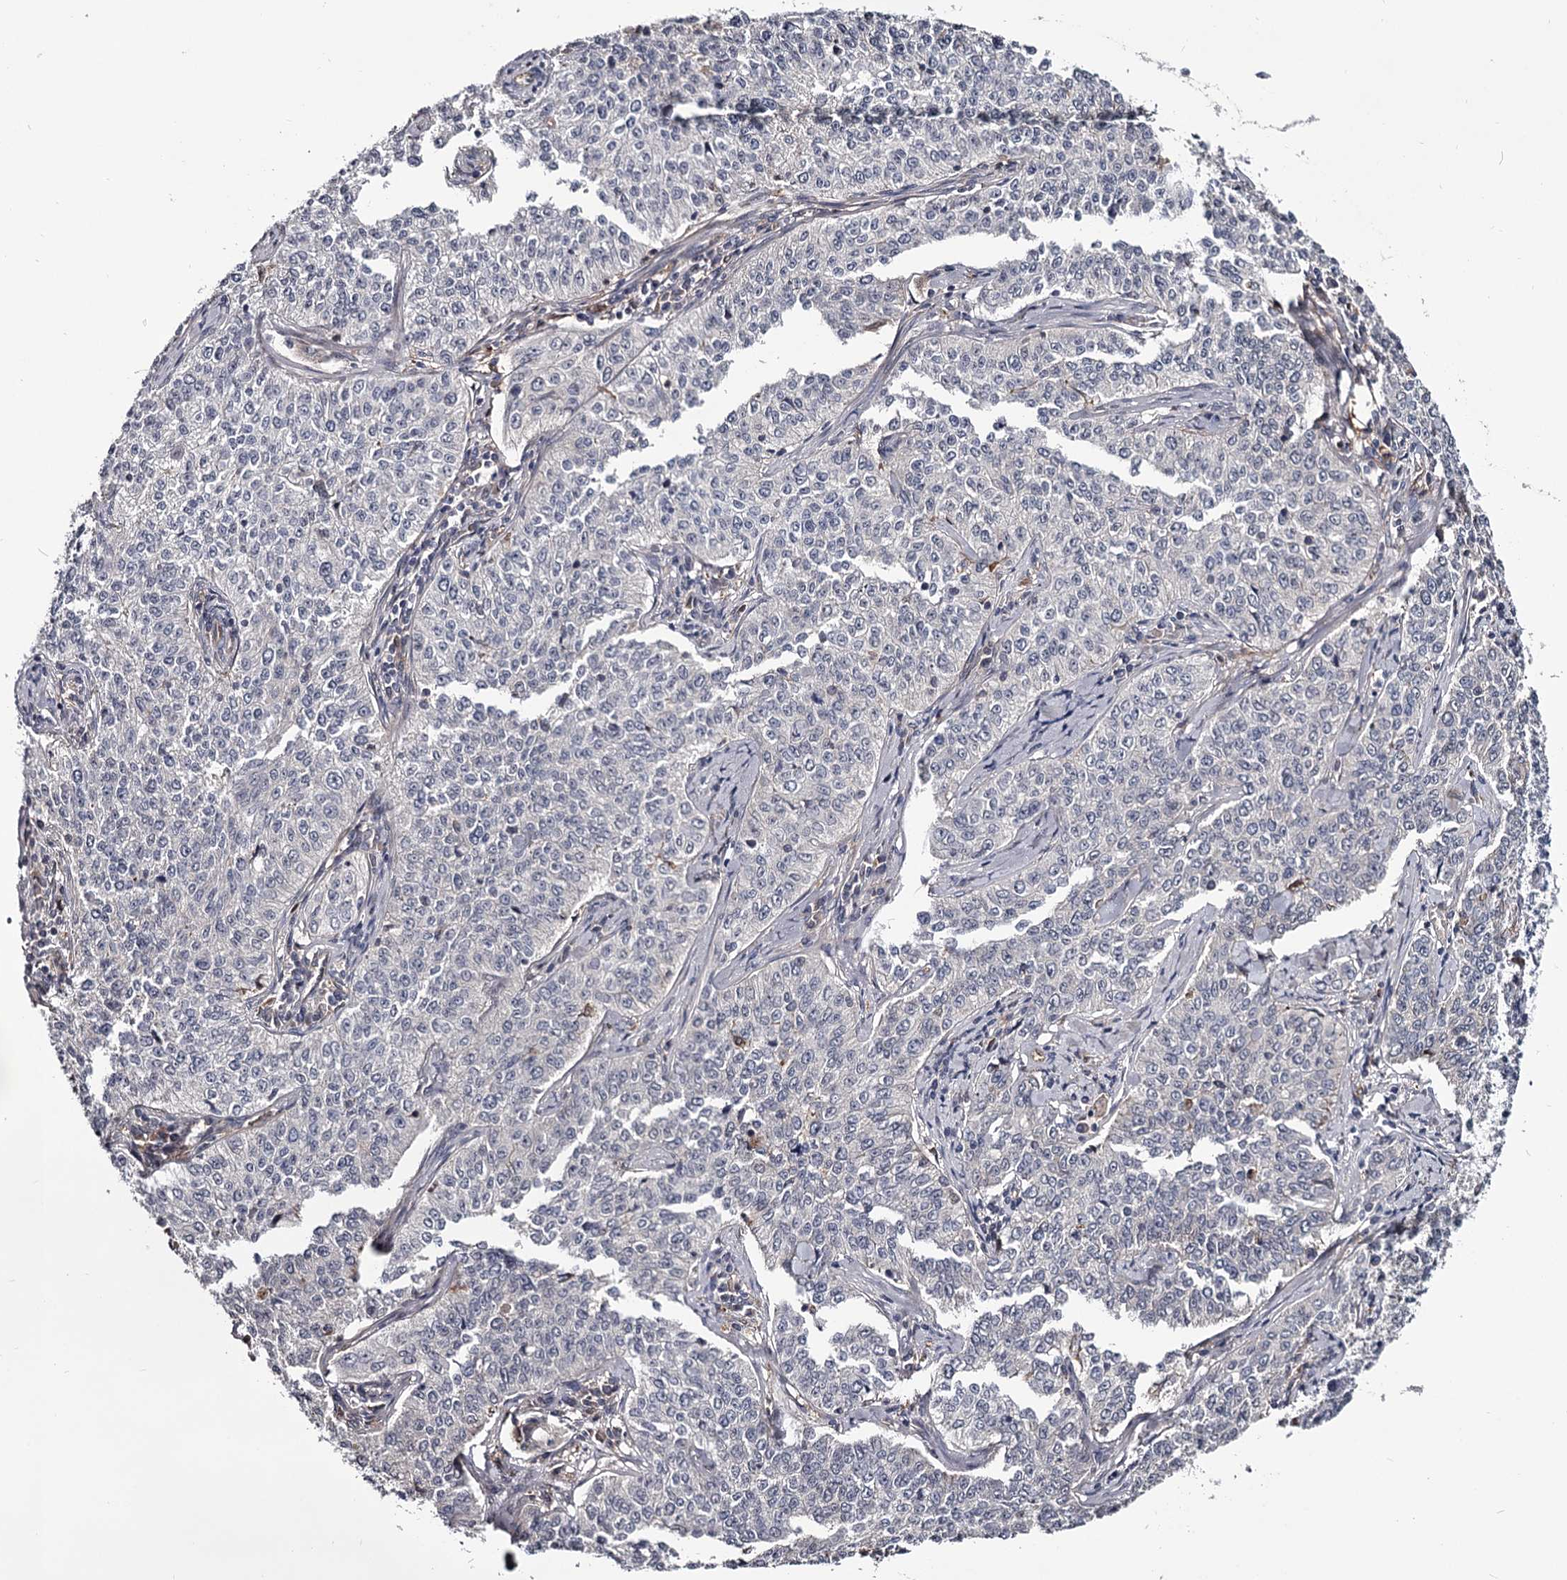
{"staining": {"intensity": "negative", "quantity": "none", "location": "none"}, "tissue": "cervical cancer", "cell_type": "Tumor cells", "image_type": "cancer", "snomed": [{"axis": "morphology", "description": "Squamous cell carcinoma, NOS"}, {"axis": "topography", "description": "Cervix"}], "caption": "Immunohistochemistry (IHC) micrograph of squamous cell carcinoma (cervical) stained for a protein (brown), which shows no expression in tumor cells. The staining was performed using DAB to visualize the protein expression in brown, while the nuclei were stained in blue with hematoxylin (Magnification: 20x).", "gene": "GSTO1", "patient": {"sex": "female", "age": 35}}